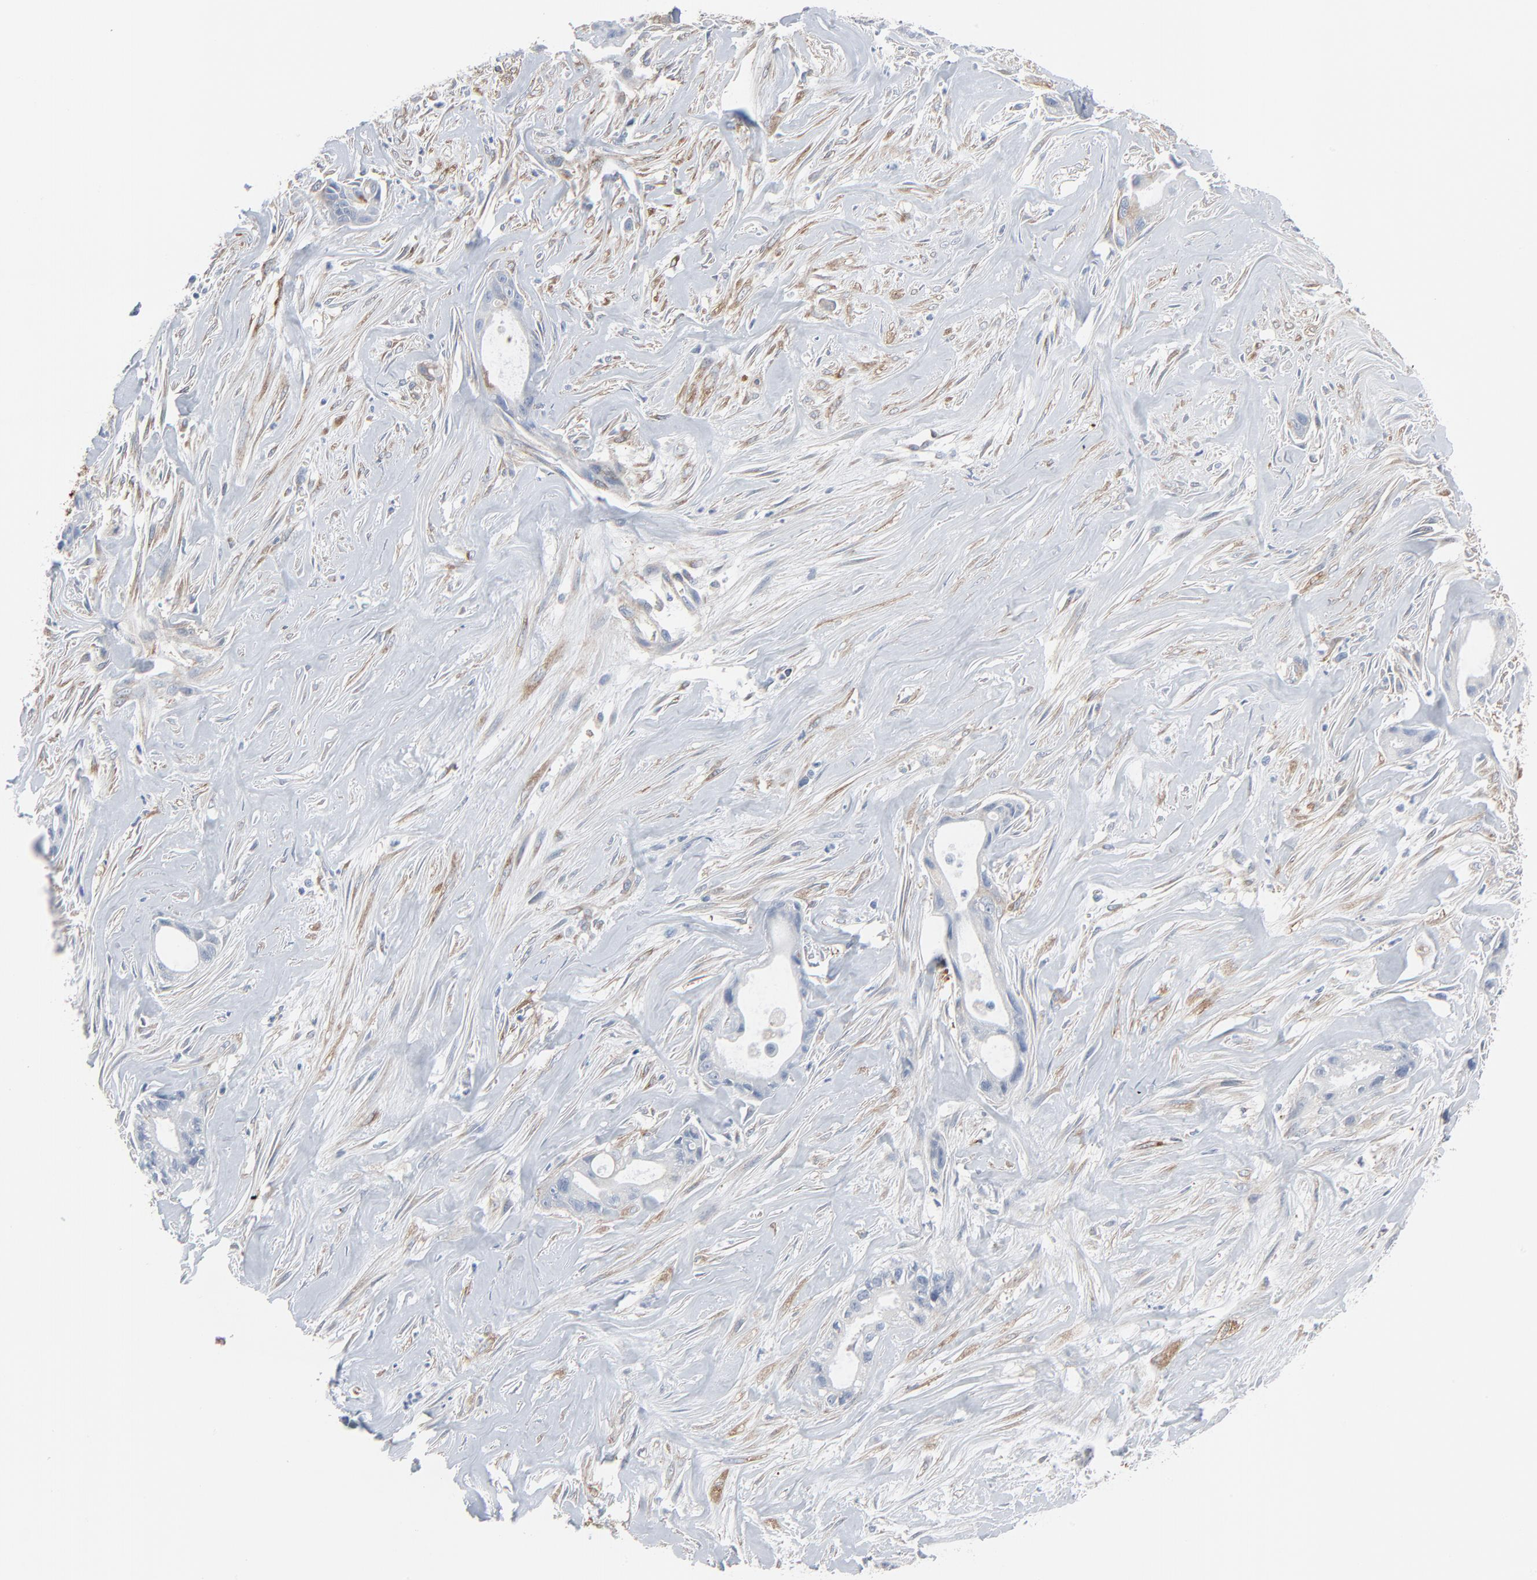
{"staining": {"intensity": "negative", "quantity": "none", "location": "none"}, "tissue": "liver cancer", "cell_type": "Tumor cells", "image_type": "cancer", "snomed": [{"axis": "morphology", "description": "Cholangiocarcinoma"}, {"axis": "topography", "description": "Liver"}], "caption": "This is an immunohistochemistry micrograph of liver cholangiocarcinoma. There is no staining in tumor cells.", "gene": "OPTN", "patient": {"sex": "female", "age": 55}}